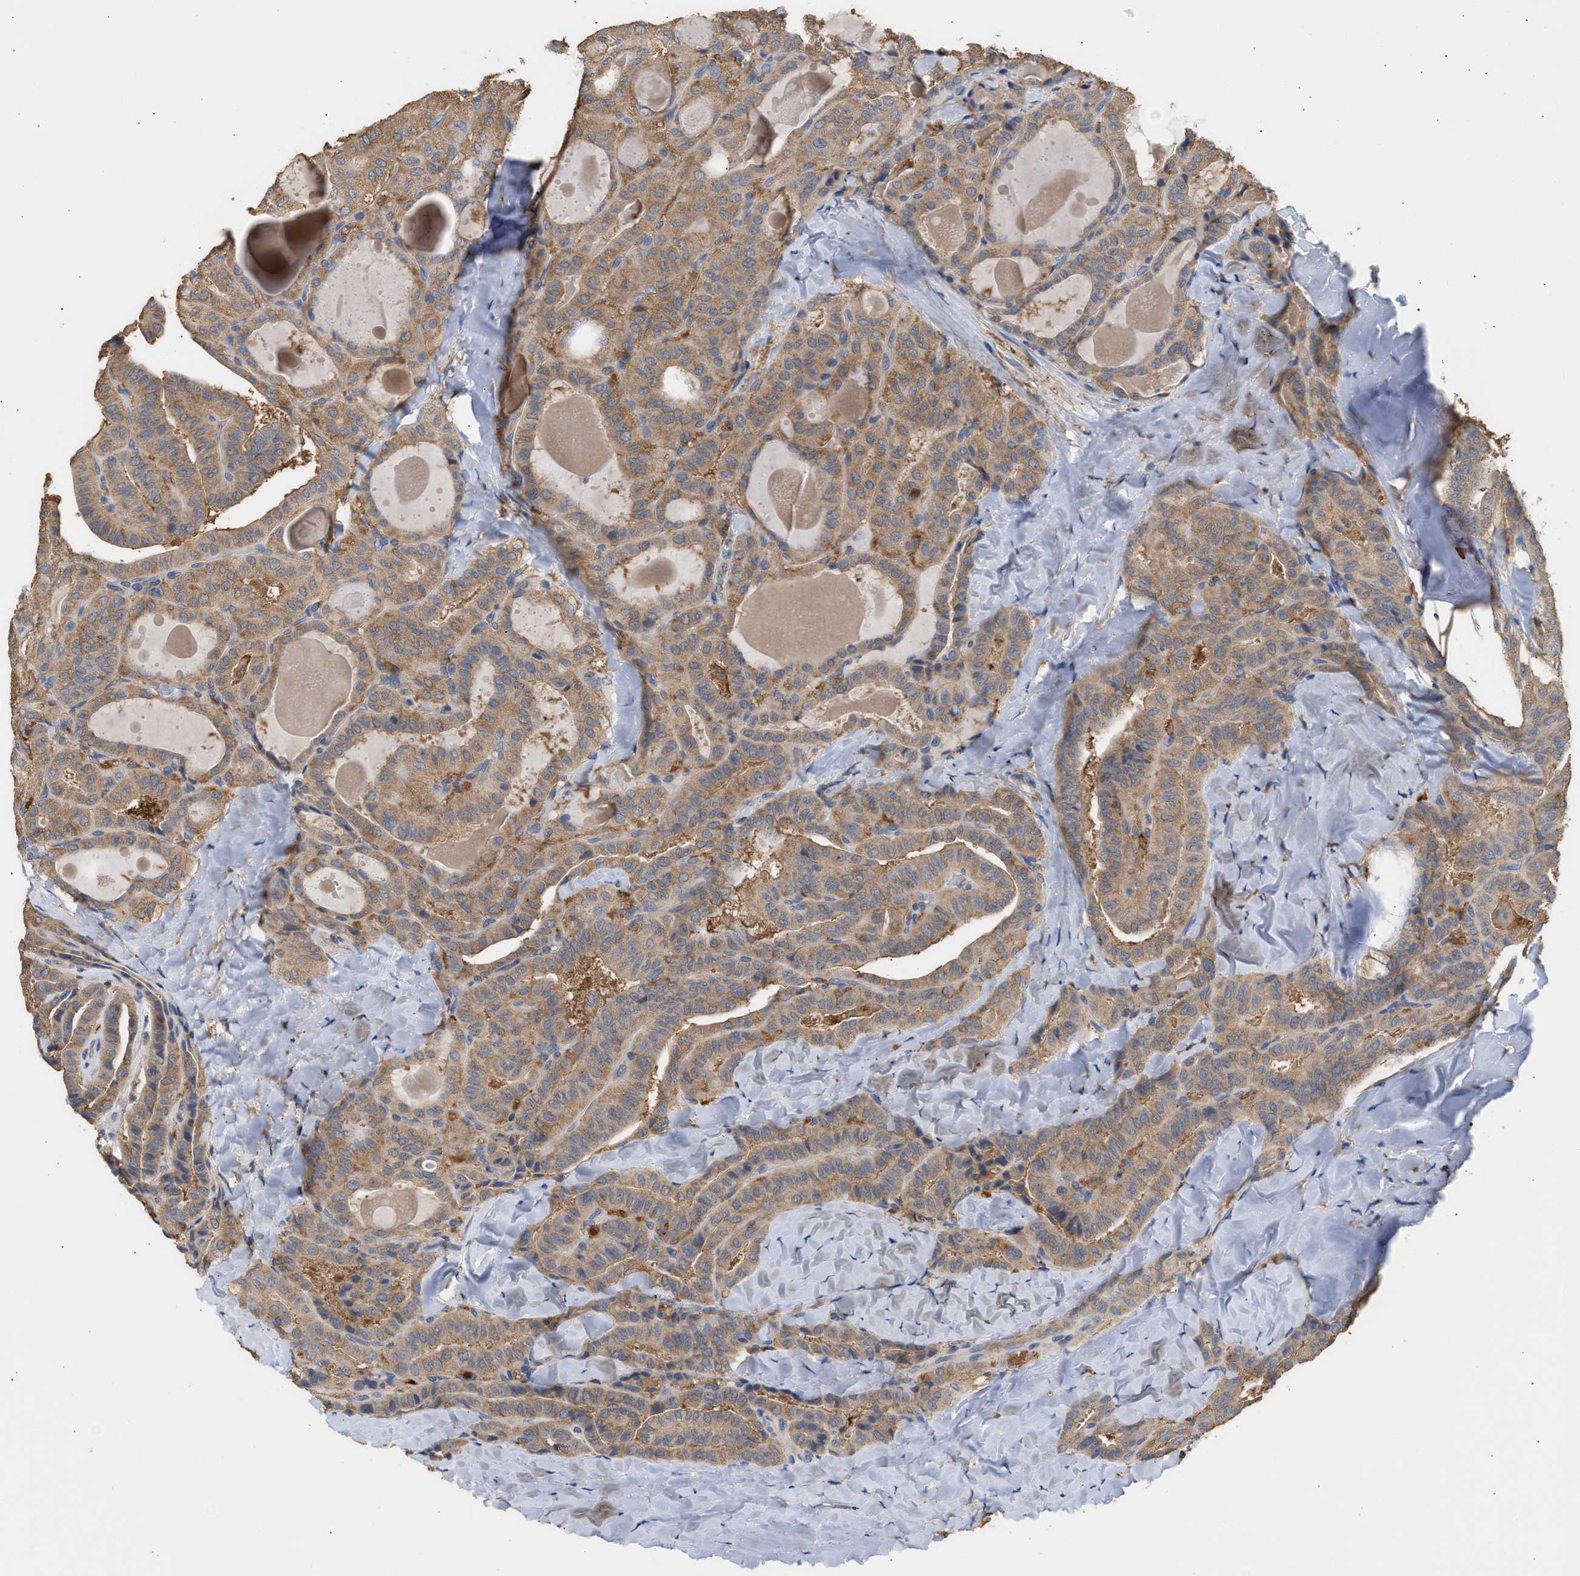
{"staining": {"intensity": "moderate", "quantity": ">75%", "location": "cytoplasmic/membranous"}, "tissue": "thyroid cancer", "cell_type": "Tumor cells", "image_type": "cancer", "snomed": [{"axis": "morphology", "description": "Papillary adenocarcinoma, NOS"}, {"axis": "topography", "description": "Thyroid gland"}], "caption": "Immunohistochemical staining of human thyroid cancer (papillary adenocarcinoma) displays medium levels of moderate cytoplasmic/membranous protein staining in about >75% of tumor cells. The staining was performed using DAB (3,3'-diaminobenzidine) to visualize the protein expression in brown, while the nuclei were stained in blue with hematoxylin (Magnification: 20x).", "gene": "GCN1", "patient": {"sex": "male", "age": 77}}